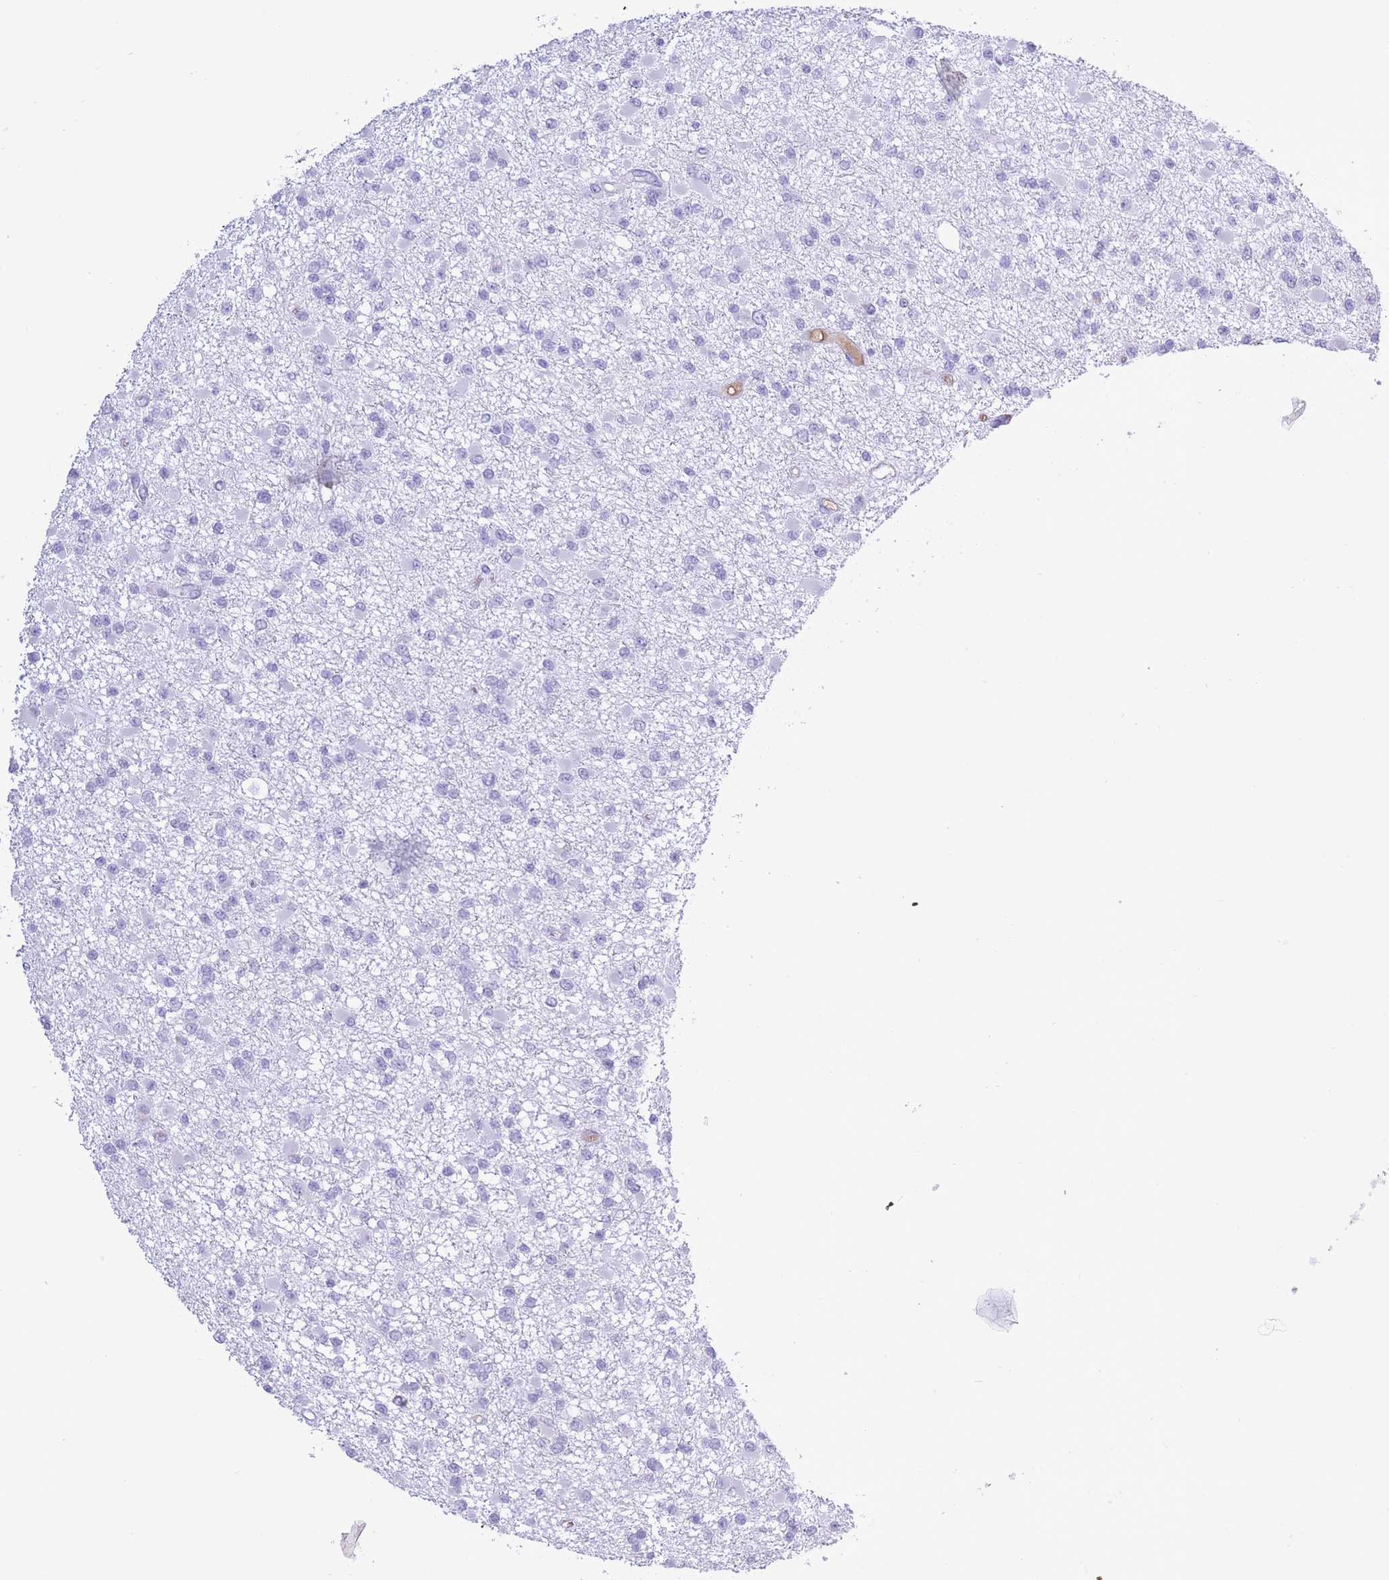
{"staining": {"intensity": "negative", "quantity": "none", "location": "none"}, "tissue": "glioma", "cell_type": "Tumor cells", "image_type": "cancer", "snomed": [{"axis": "morphology", "description": "Glioma, malignant, Low grade"}, {"axis": "topography", "description": "Brain"}], "caption": "Immunohistochemistry (IHC) photomicrograph of neoplastic tissue: human glioma stained with DAB shows no significant protein staining in tumor cells.", "gene": "AP3S2", "patient": {"sex": "female", "age": 22}}